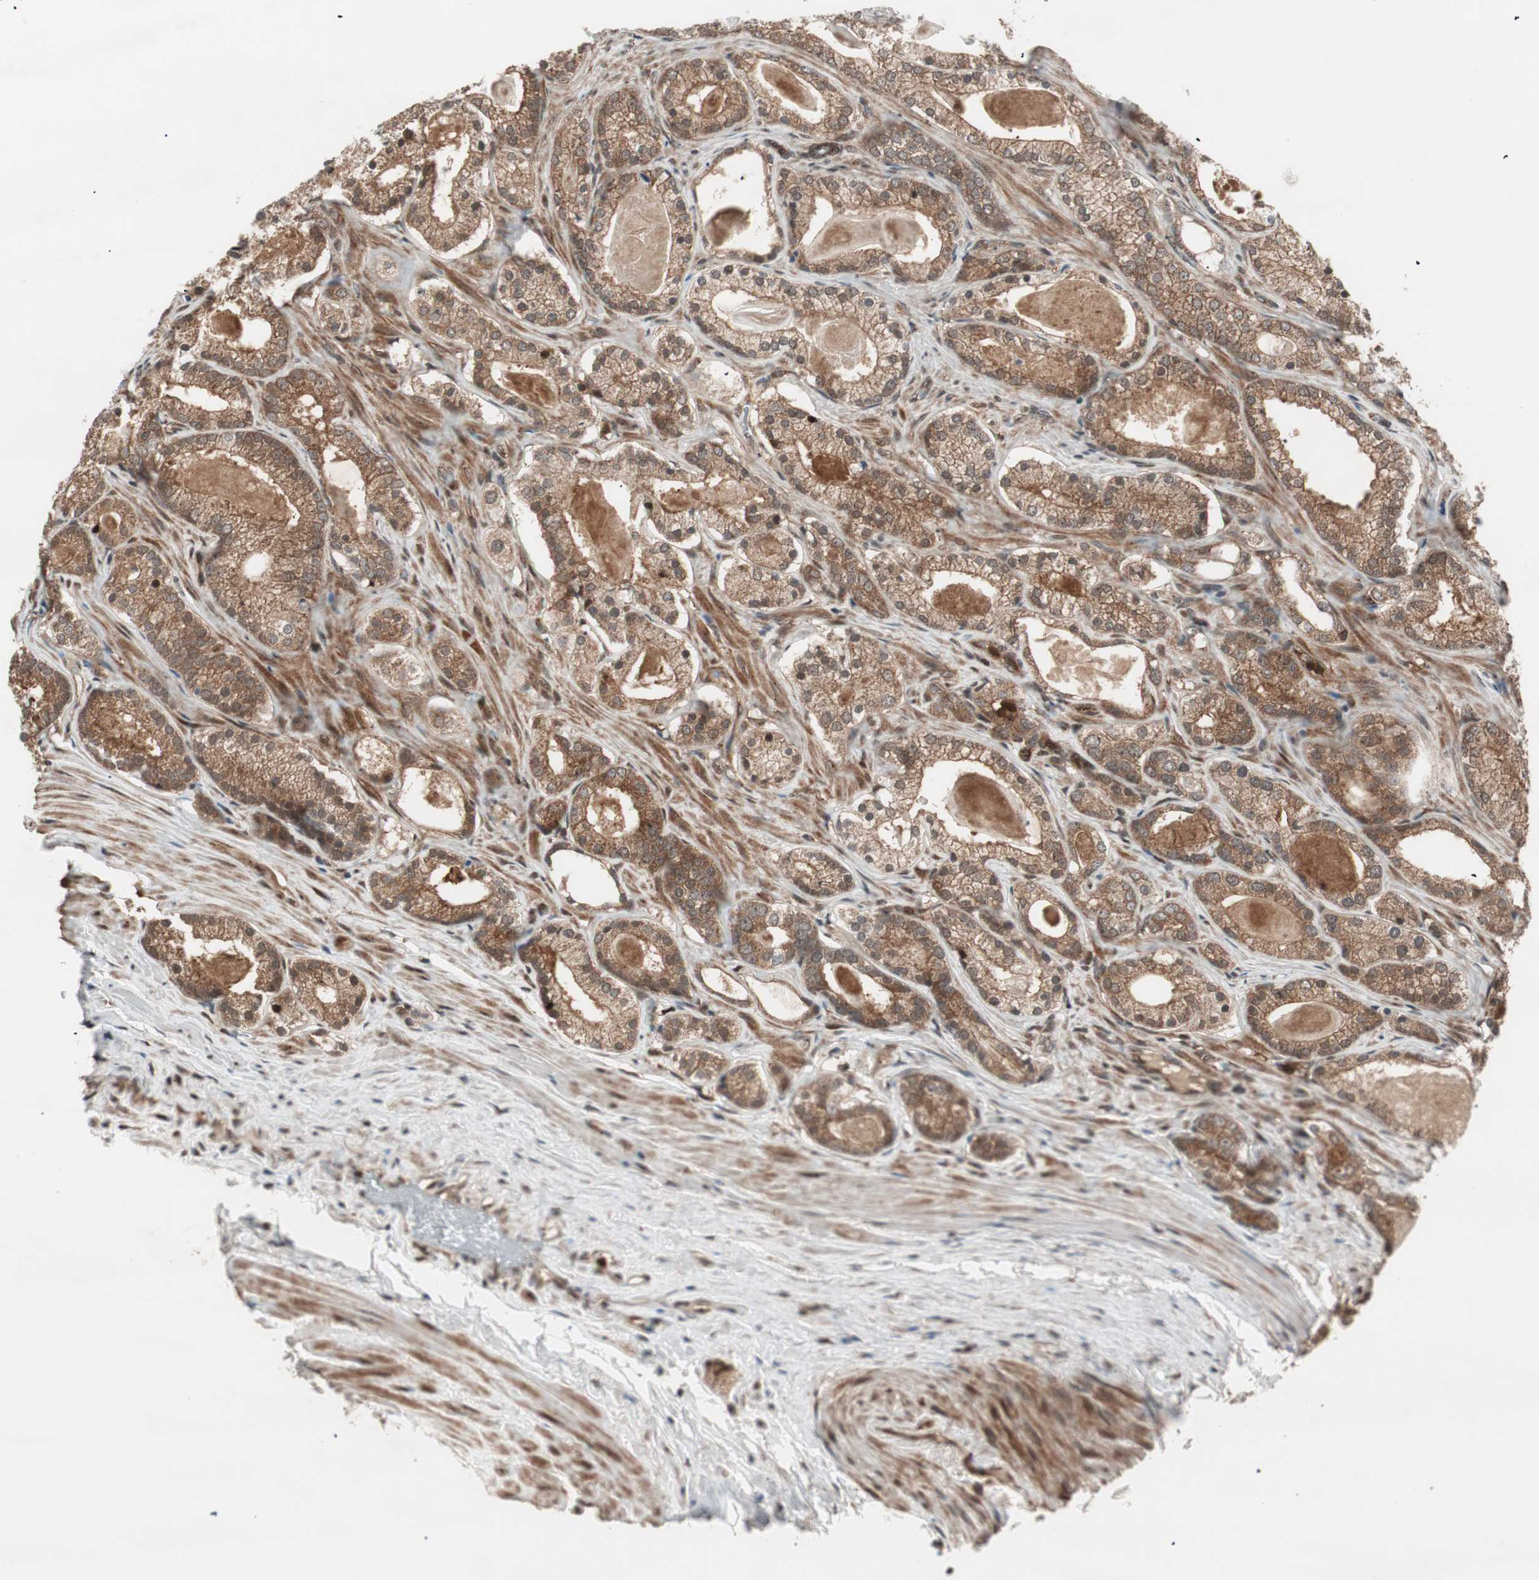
{"staining": {"intensity": "strong", "quantity": ">75%", "location": "cytoplasmic/membranous"}, "tissue": "prostate cancer", "cell_type": "Tumor cells", "image_type": "cancer", "snomed": [{"axis": "morphology", "description": "Adenocarcinoma, Low grade"}, {"axis": "topography", "description": "Prostate"}], "caption": "Immunohistochemical staining of prostate cancer (low-grade adenocarcinoma) demonstrates high levels of strong cytoplasmic/membranous protein expression in about >75% of tumor cells. The staining was performed using DAB (3,3'-diaminobenzidine), with brown indicating positive protein expression. Nuclei are stained blue with hematoxylin.", "gene": "PRKG2", "patient": {"sex": "male", "age": 59}}